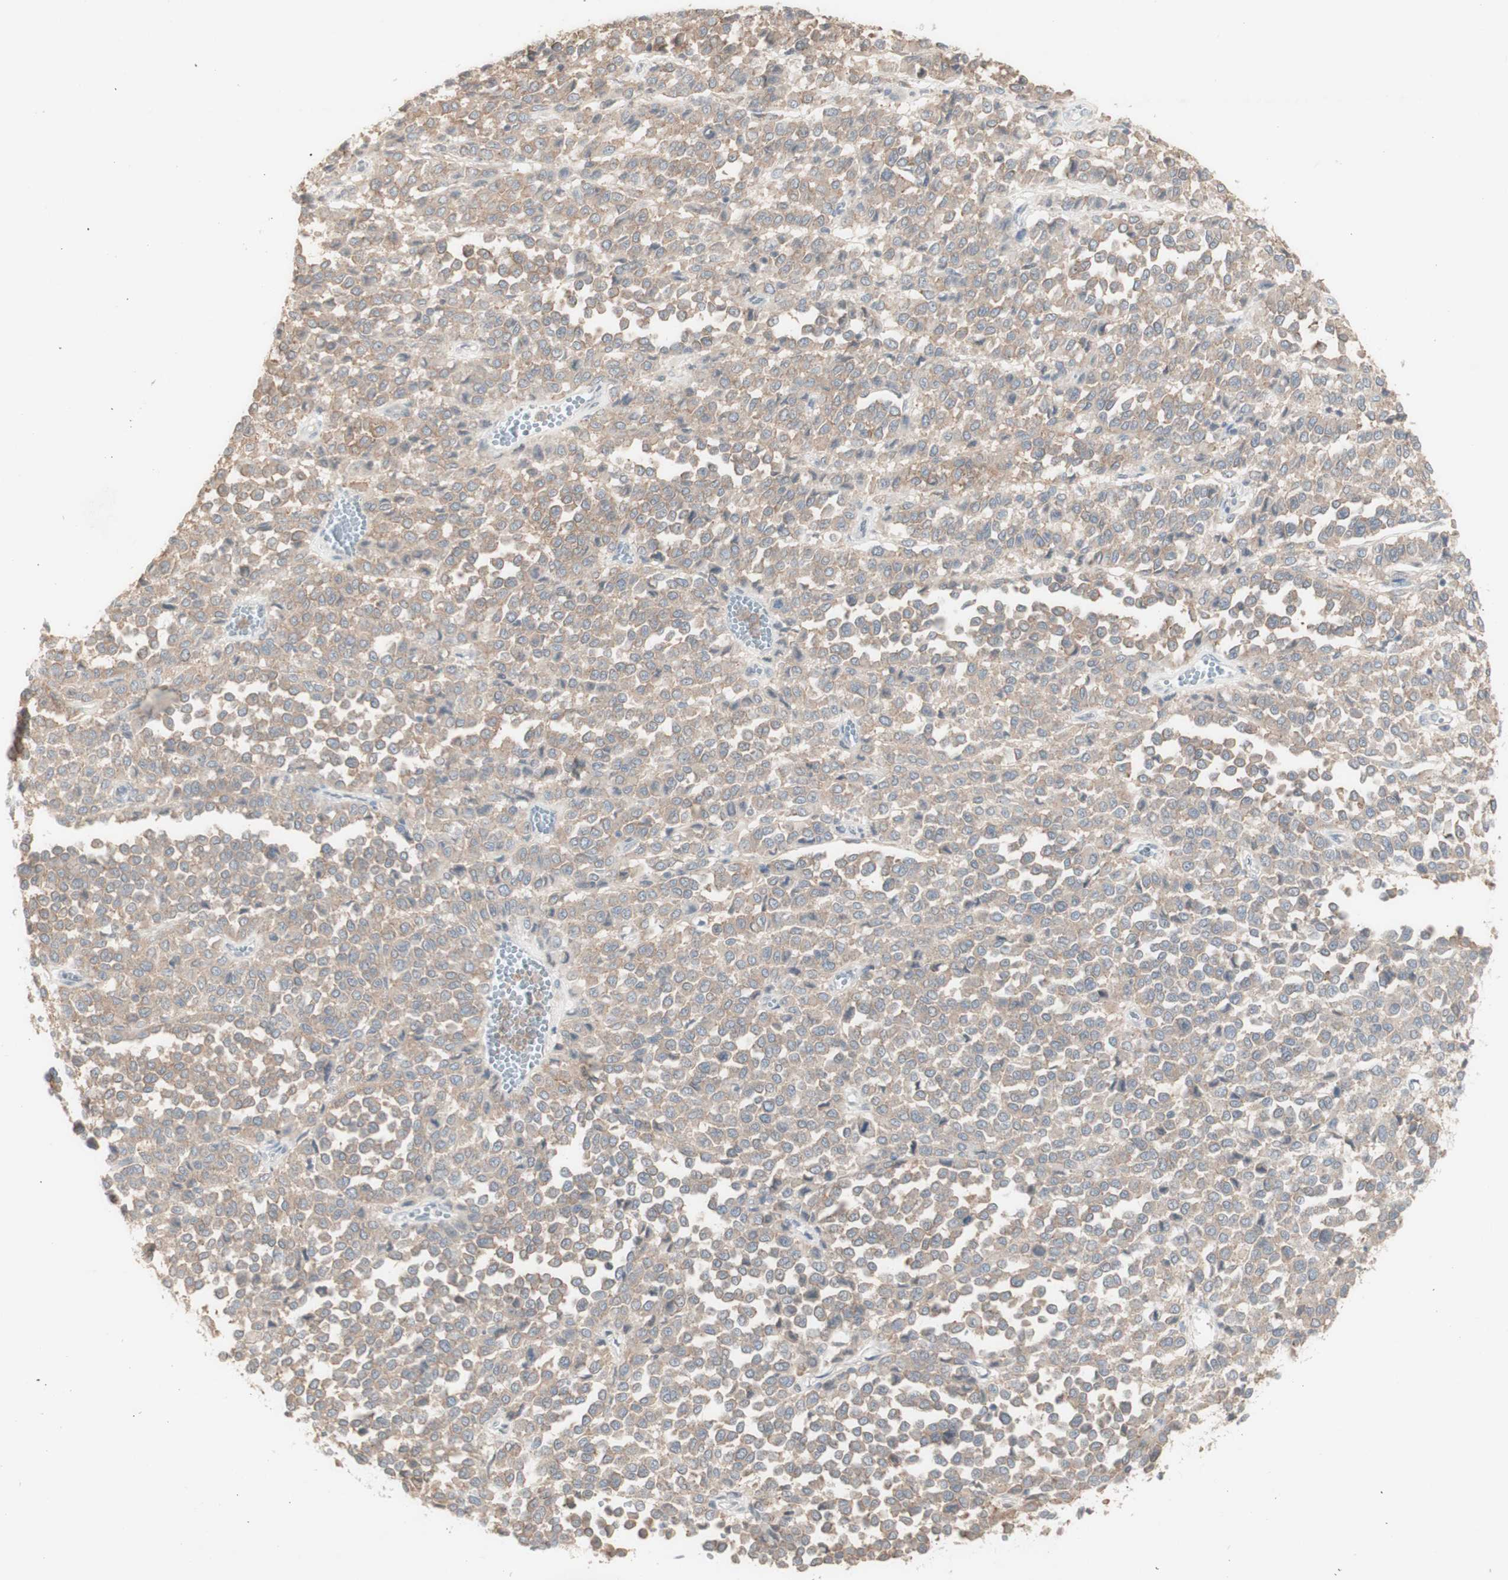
{"staining": {"intensity": "weak", "quantity": "25%-75%", "location": "cytoplasmic/membranous"}, "tissue": "melanoma", "cell_type": "Tumor cells", "image_type": "cancer", "snomed": [{"axis": "morphology", "description": "Malignant melanoma, Metastatic site"}, {"axis": "topography", "description": "Pancreas"}], "caption": "A high-resolution micrograph shows immunohistochemistry staining of malignant melanoma (metastatic site), which shows weak cytoplasmic/membranous positivity in approximately 25%-75% of tumor cells.", "gene": "ATP6V1B1", "patient": {"sex": "female", "age": 30}}